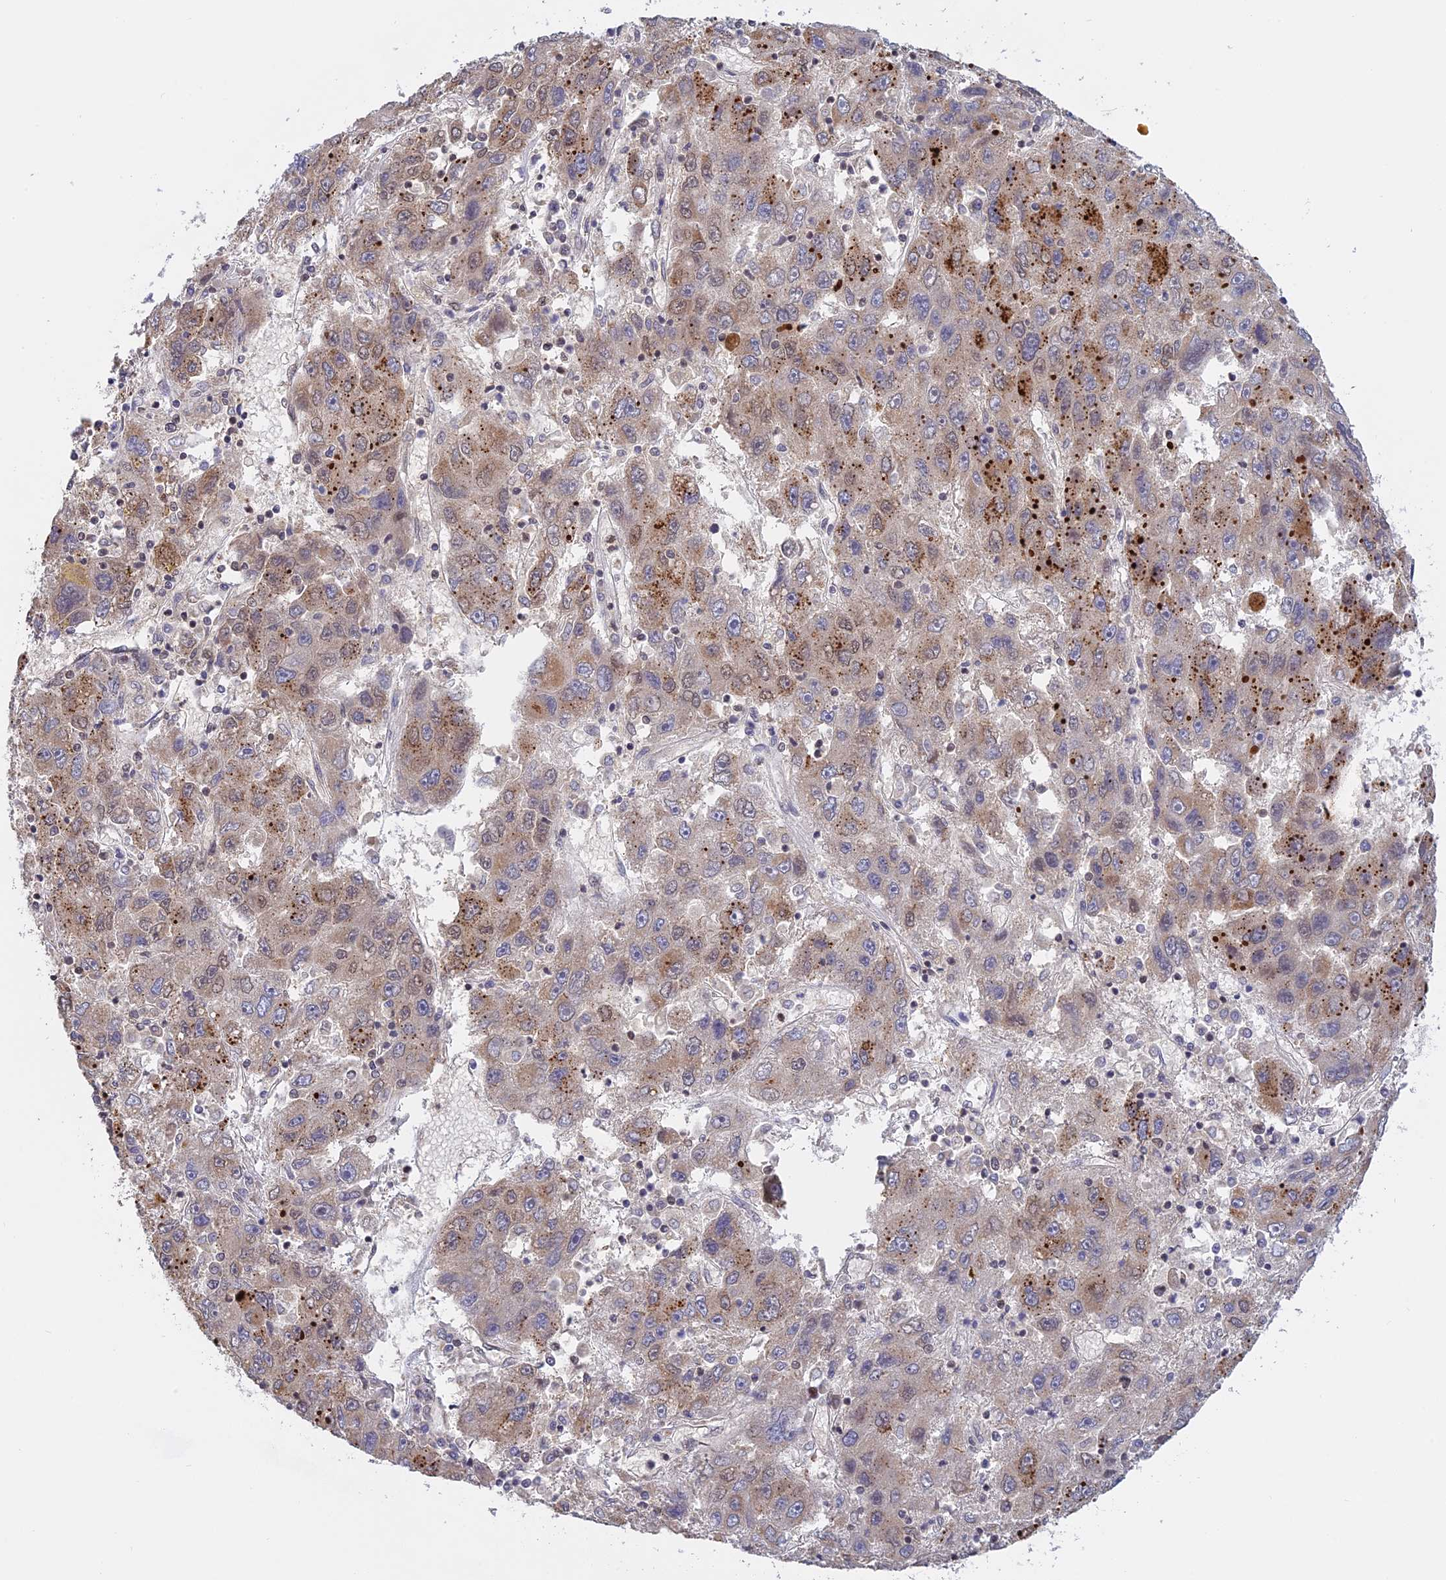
{"staining": {"intensity": "moderate", "quantity": "25%-75%", "location": "cytoplasmic/membranous"}, "tissue": "liver cancer", "cell_type": "Tumor cells", "image_type": "cancer", "snomed": [{"axis": "morphology", "description": "Carcinoma, Hepatocellular, NOS"}, {"axis": "topography", "description": "Liver"}], "caption": "Liver cancer (hepatocellular carcinoma) was stained to show a protein in brown. There is medium levels of moderate cytoplasmic/membranous expression in approximately 25%-75% of tumor cells.", "gene": "PKIG", "patient": {"sex": "male", "age": 49}}